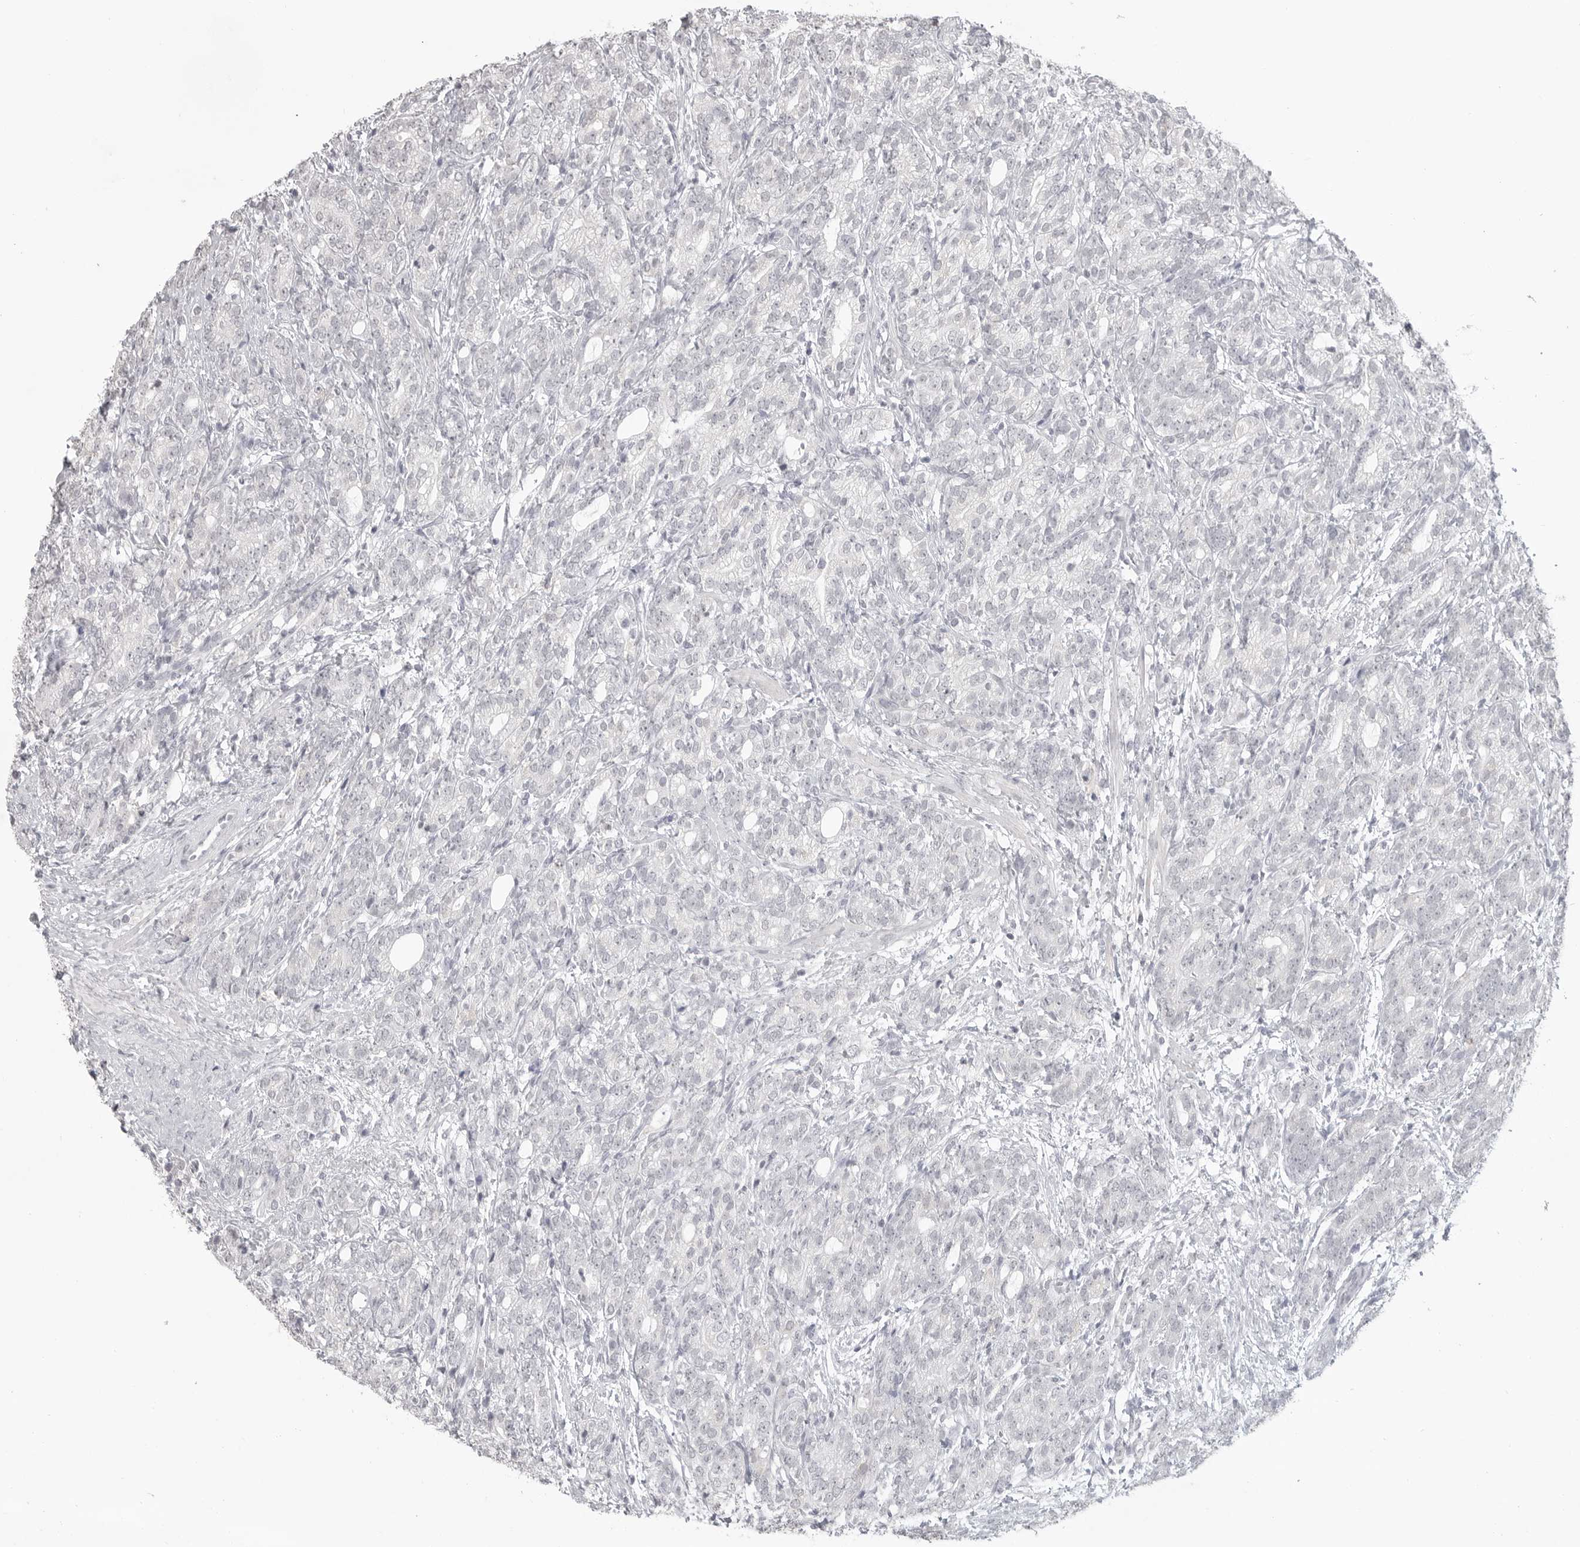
{"staining": {"intensity": "negative", "quantity": "none", "location": "none"}, "tissue": "prostate cancer", "cell_type": "Tumor cells", "image_type": "cancer", "snomed": [{"axis": "morphology", "description": "Adenocarcinoma, High grade"}, {"axis": "topography", "description": "Prostate"}], "caption": "This is a photomicrograph of immunohistochemistry (IHC) staining of prostate cancer, which shows no expression in tumor cells.", "gene": "PRSS1", "patient": {"sex": "male", "age": 57}}